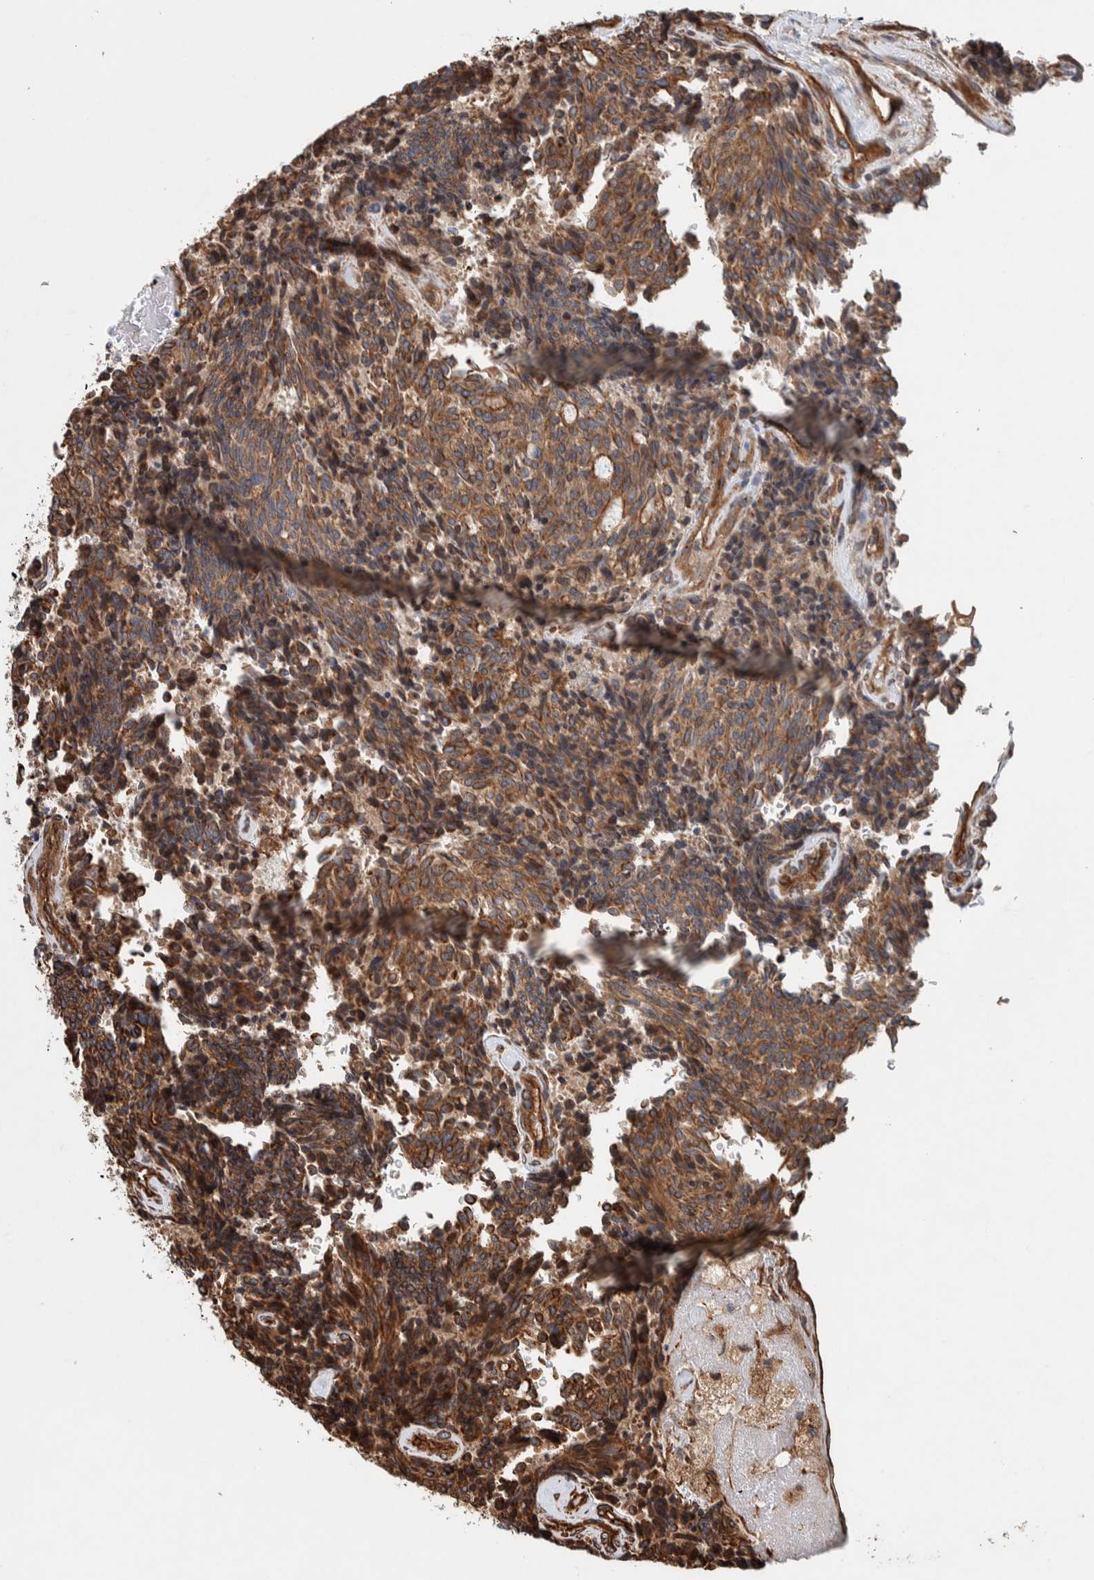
{"staining": {"intensity": "moderate", "quantity": ">75%", "location": "cytoplasmic/membranous"}, "tissue": "carcinoid", "cell_type": "Tumor cells", "image_type": "cancer", "snomed": [{"axis": "morphology", "description": "Carcinoid, malignant, NOS"}, {"axis": "topography", "description": "Pancreas"}], "caption": "The histopathology image displays immunohistochemical staining of carcinoid. There is moderate cytoplasmic/membranous expression is seen in approximately >75% of tumor cells.", "gene": "PKD1L1", "patient": {"sex": "female", "age": 54}}